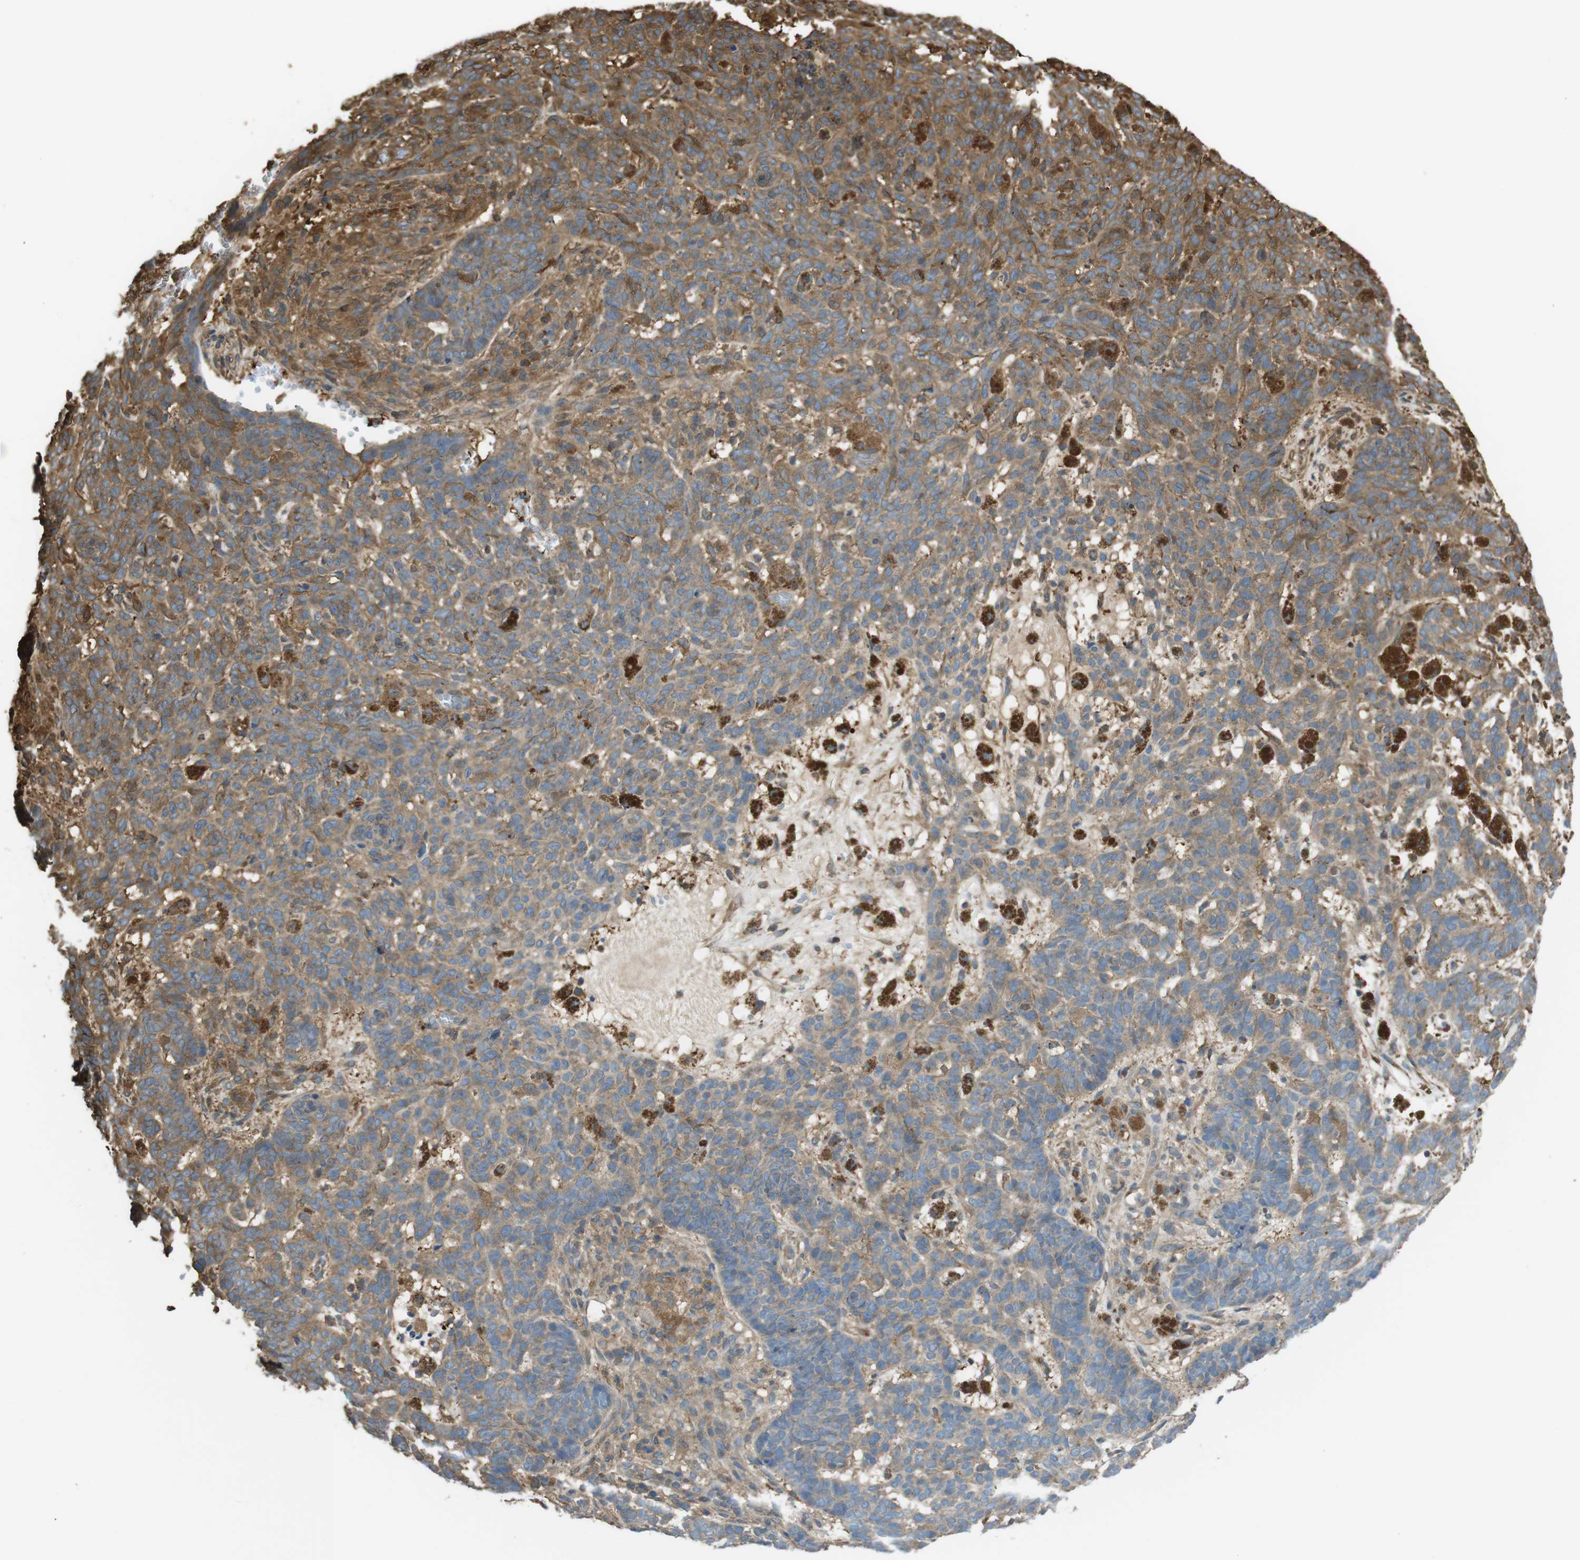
{"staining": {"intensity": "moderate", "quantity": ">75%", "location": "cytoplasmic/membranous"}, "tissue": "skin cancer", "cell_type": "Tumor cells", "image_type": "cancer", "snomed": [{"axis": "morphology", "description": "Basal cell carcinoma"}, {"axis": "topography", "description": "Skin"}], "caption": "Skin cancer stained with DAB IHC reveals medium levels of moderate cytoplasmic/membranous positivity in about >75% of tumor cells.", "gene": "ARHGDIA", "patient": {"sex": "male", "age": 85}}